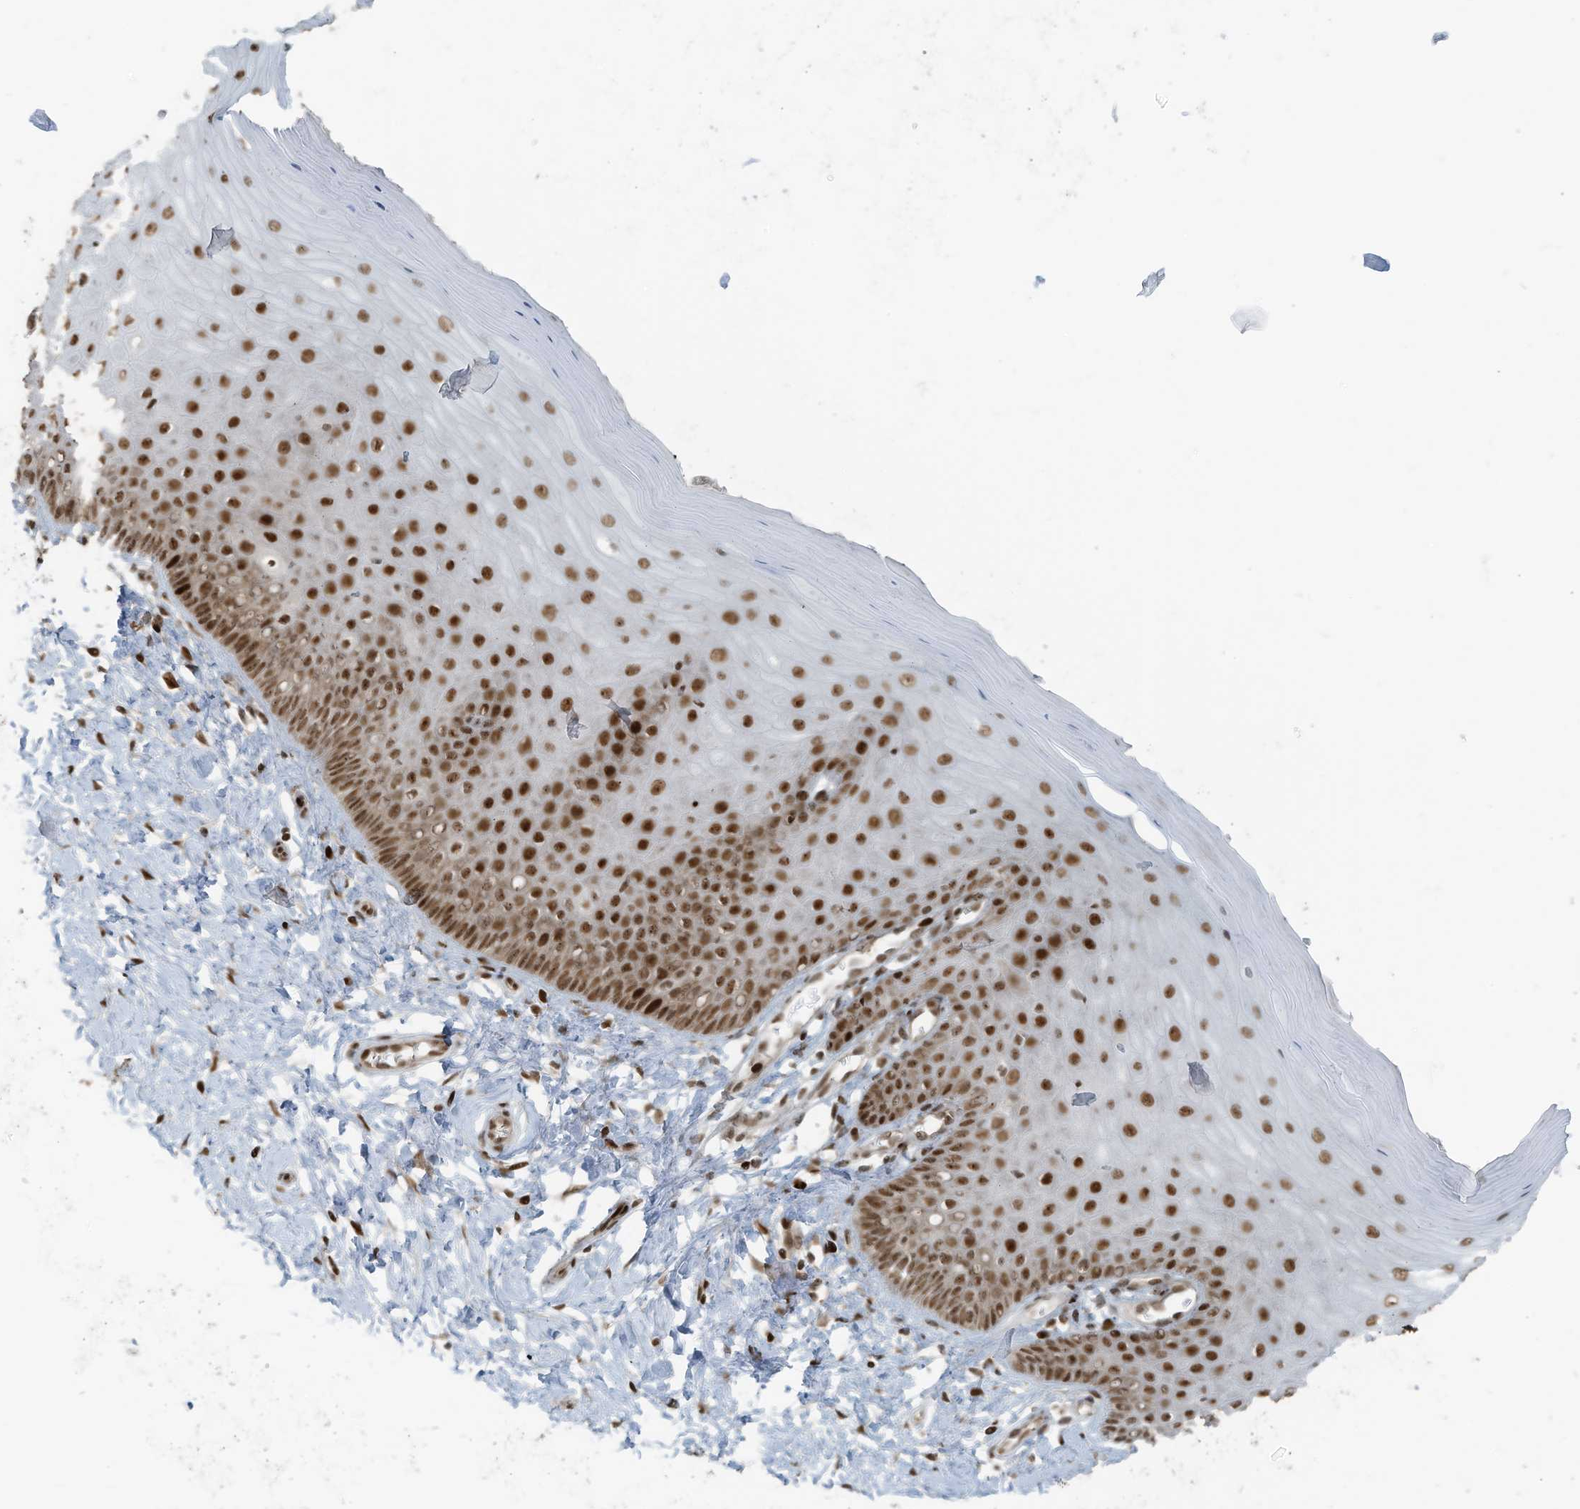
{"staining": {"intensity": "strong", "quantity": ">75%", "location": "nuclear"}, "tissue": "cervix", "cell_type": "Glandular cells", "image_type": "normal", "snomed": [{"axis": "morphology", "description": "Normal tissue, NOS"}, {"axis": "topography", "description": "Cervix"}], "caption": "Brown immunohistochemical staining in normal human cervix displays strong nuclear staining in approximately >75% of glandular cells. (Stains: DAB (3,3'-diaminobenzidine) in brown, nuclei in blue, Microscopy: brightfield microscopy at high magnification).", "gene": "PCNP", "patient": {"sex": "female", "age": 55}}